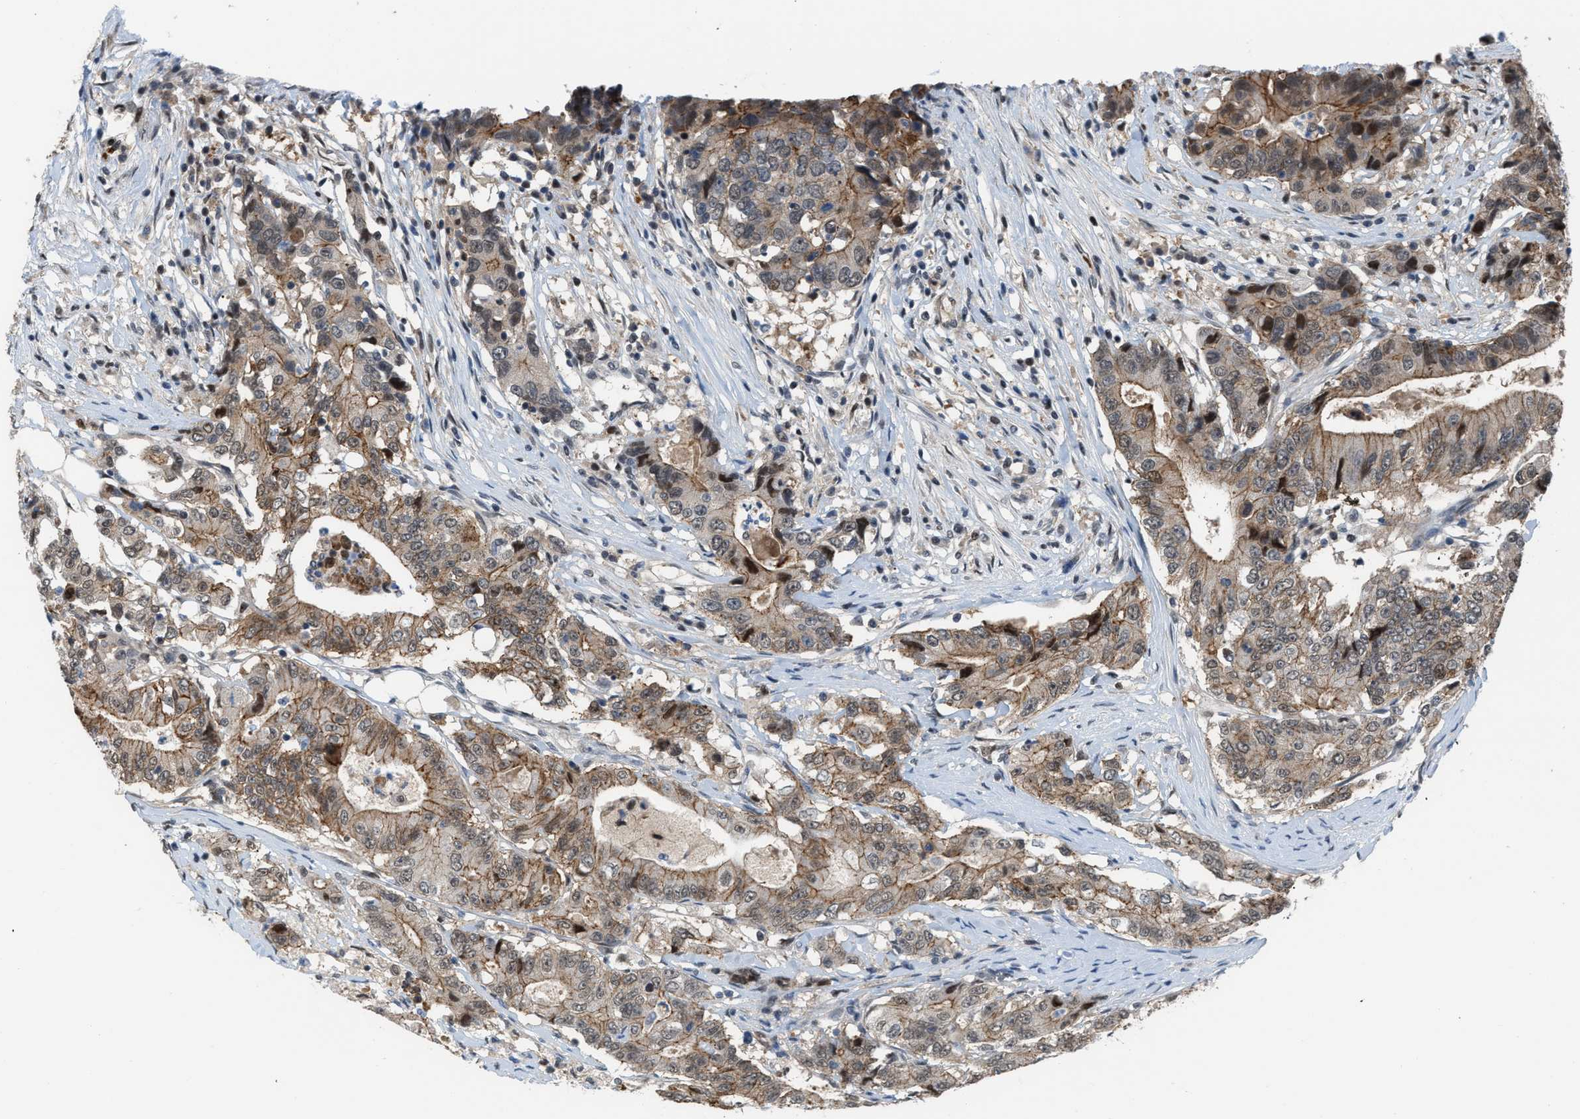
{"staining": {"intensity": "weak", "quantity": ">75%", "location": "cytoplasmic/membranous"}, "tissue": "colorectal cancer", "cell_type": "Tumor cells", "image_type": "cancer", "snomed": [{"axis": "morphology", "description": "Adenocarcinoma, NOS"}, {"axis": "topography", "description": "Colon"}], "caption": "A high-resolution photomicrograph shows IHC staining of colorectal adenocarcinoma, which reveals weak cytoplasmic/membranous positivity in approximately >75% of tumor cells.", "gene": "RFFL", "patient": {"sex": "female", "age": 77}}